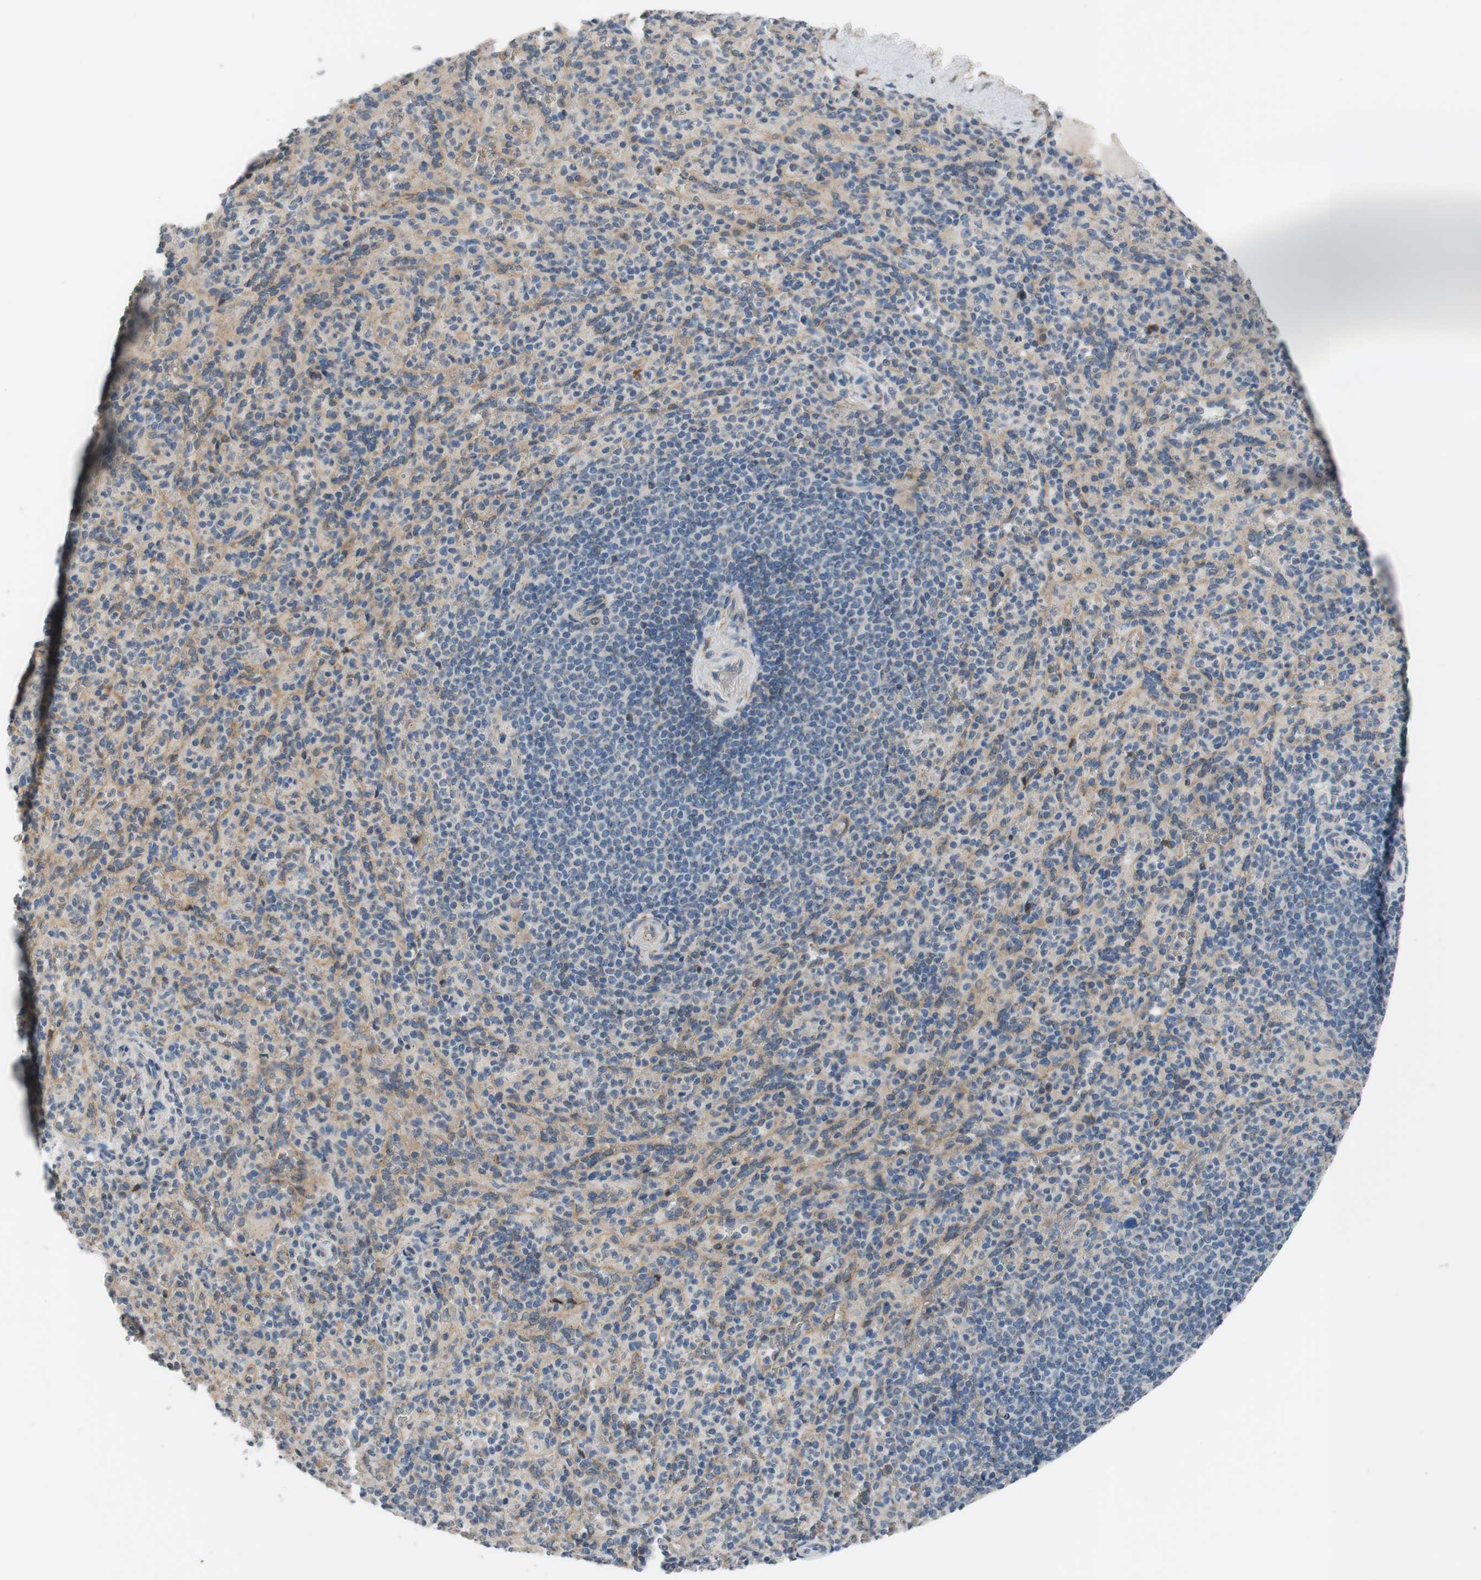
{"staining": {"intensity": "negative", "quantity": "none", "location": "none"}, "tissue": "spleen", "cell_type": "Cells in red pulp", "image_type": "normal", "snomed": [{"axis": "morphology", "description": "Normal tissue, NOS"}, {"axis": "topography", "description": "Spleen"}], "caption": "IHC of unremarkable spleen demonstrates no expression in cells in red pulp.", "gene": "ADD2", "patient": {"sex": "male", "age": 36}}